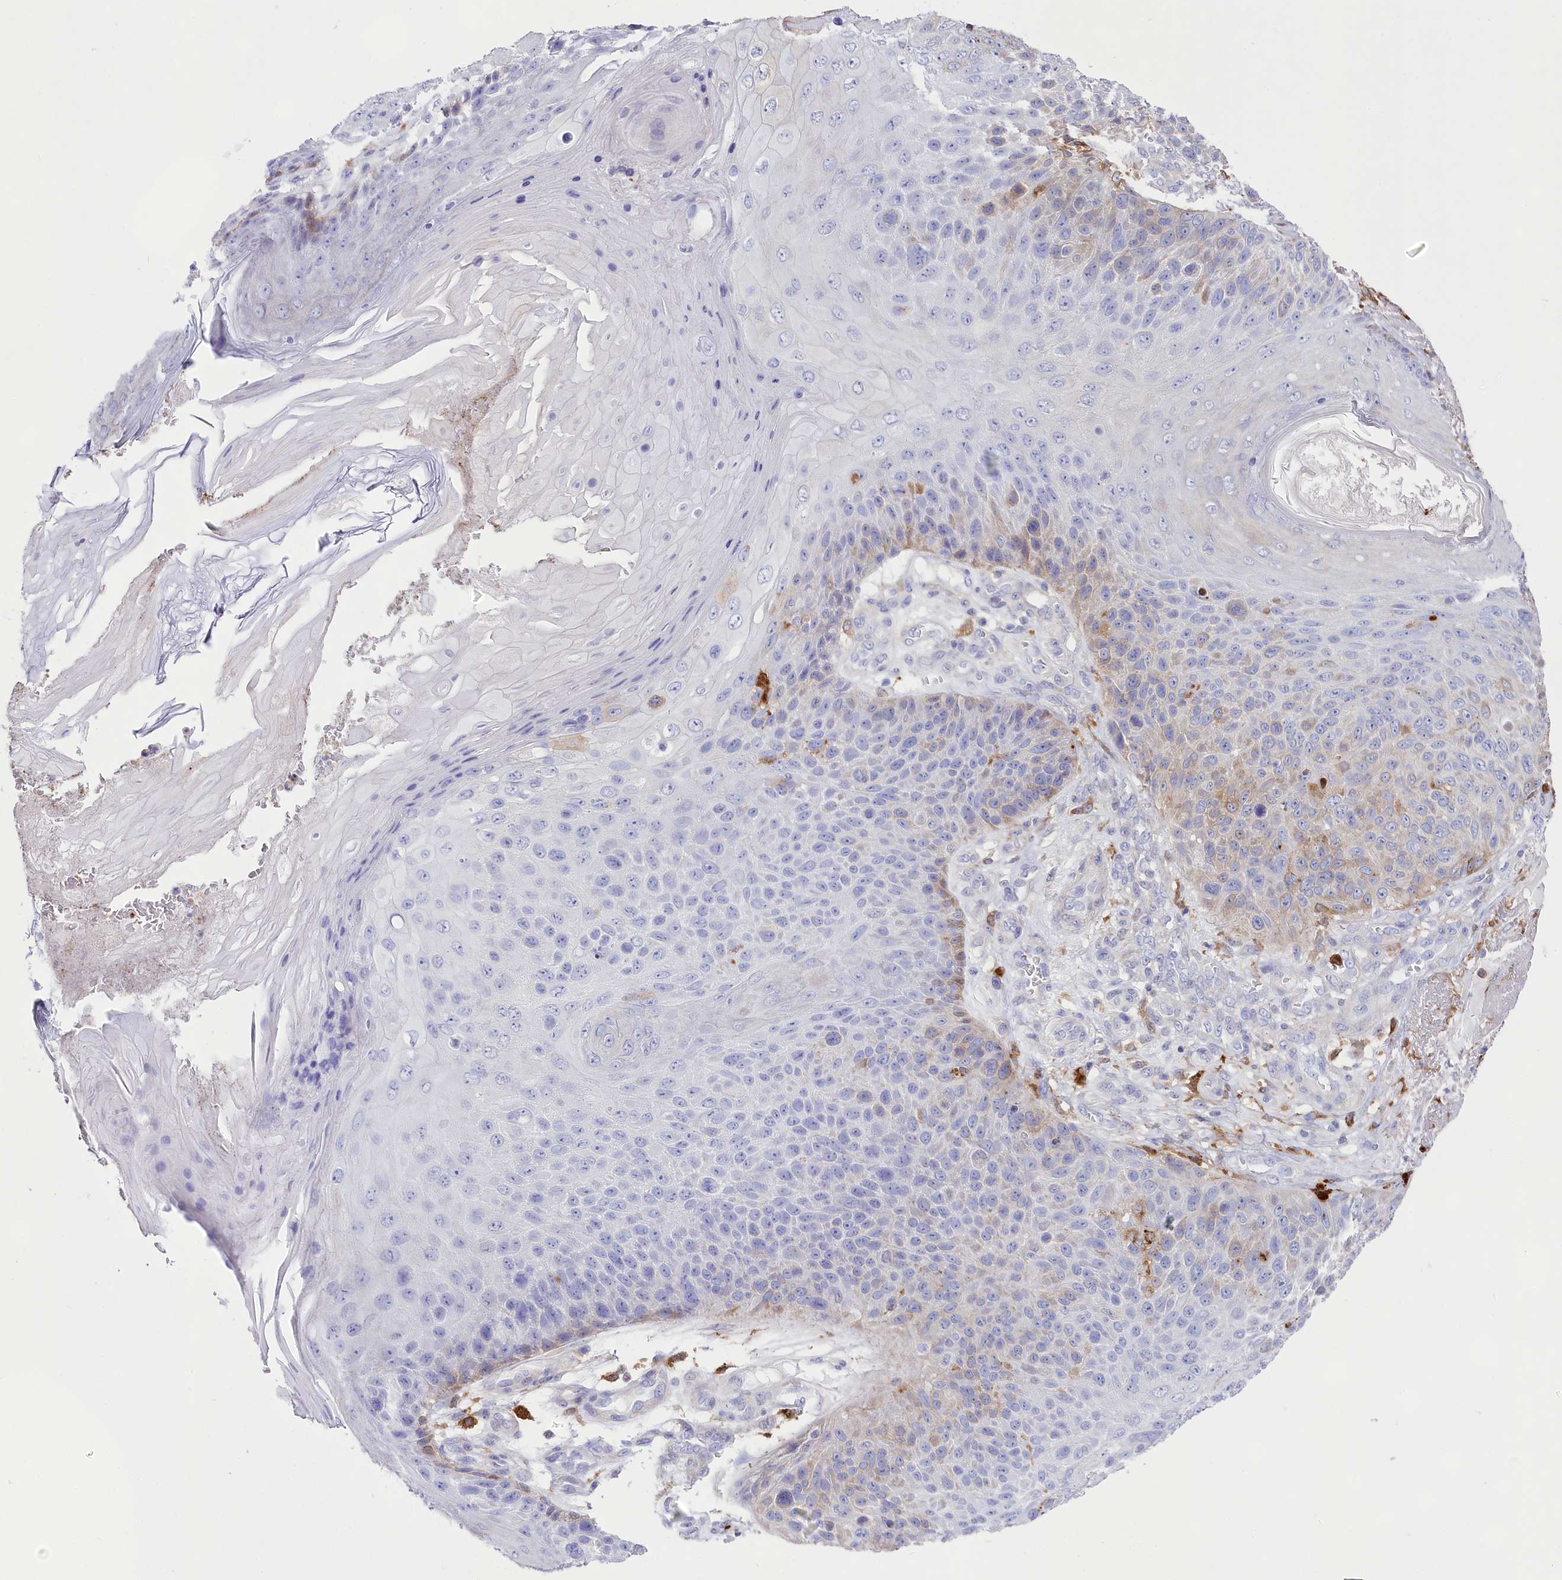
{"staining": {"intensity": "moderate", "quantity": "<25%", "location": "cytoplasmic/membranous"}, "tissue": "skin cancer", "cell_type": "Tumor cells", "image_type": "cancer", "snomed": [{"axis": "morphology", "description": "Squamous cell carcinoma, NOS"}, {"axis": "topography", "description": "Skin"}], "caption": "Moderate cytoplasmic/membranous staining is appreciated in about <25% of tumor cells in squamous cell carcinoma (skin).", "gene": "DNAJC19", "patient": {"sex": "female", "age": 88}}